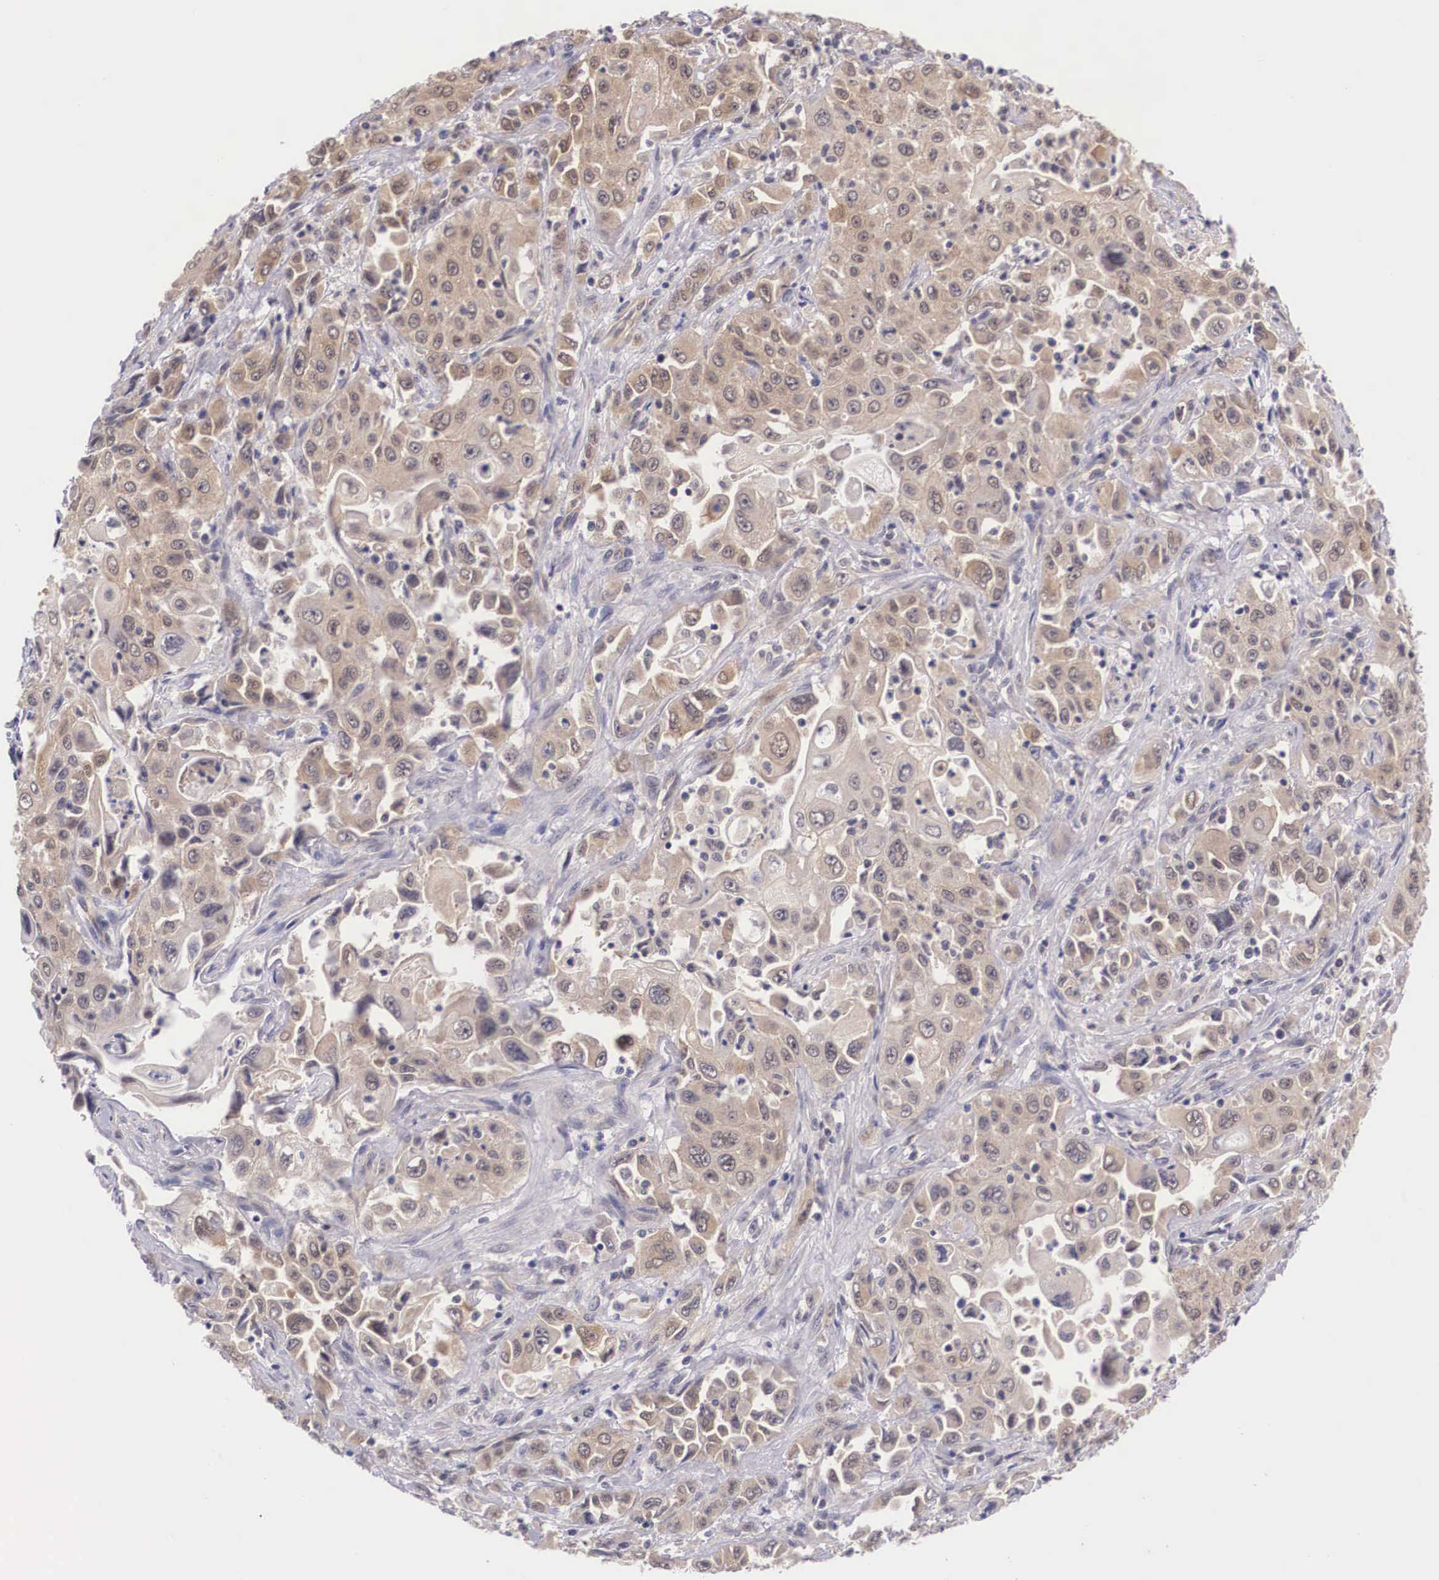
{"staining": {"intensity": "moderate", "quantity": ">75%", "location": "cytoplasmic/membranous"}, "tissue": "pancreatic cancer", "cell_type": "Tumor cells", "image_type": "cancer", "snomed": [{"axis": "morphology", "description": "Adenocarcinoma, NOS"}, {"axis": "topography", "description": "Pancreas"}], "caption": "A histopathology image of human pancreatic adenocarcinoma stained for a protein displays moderate cytoplasmic/membranous brown staining in tumor cells.", "gene": "IGBP1", "patient": {"sex": "male", "age": 70}}